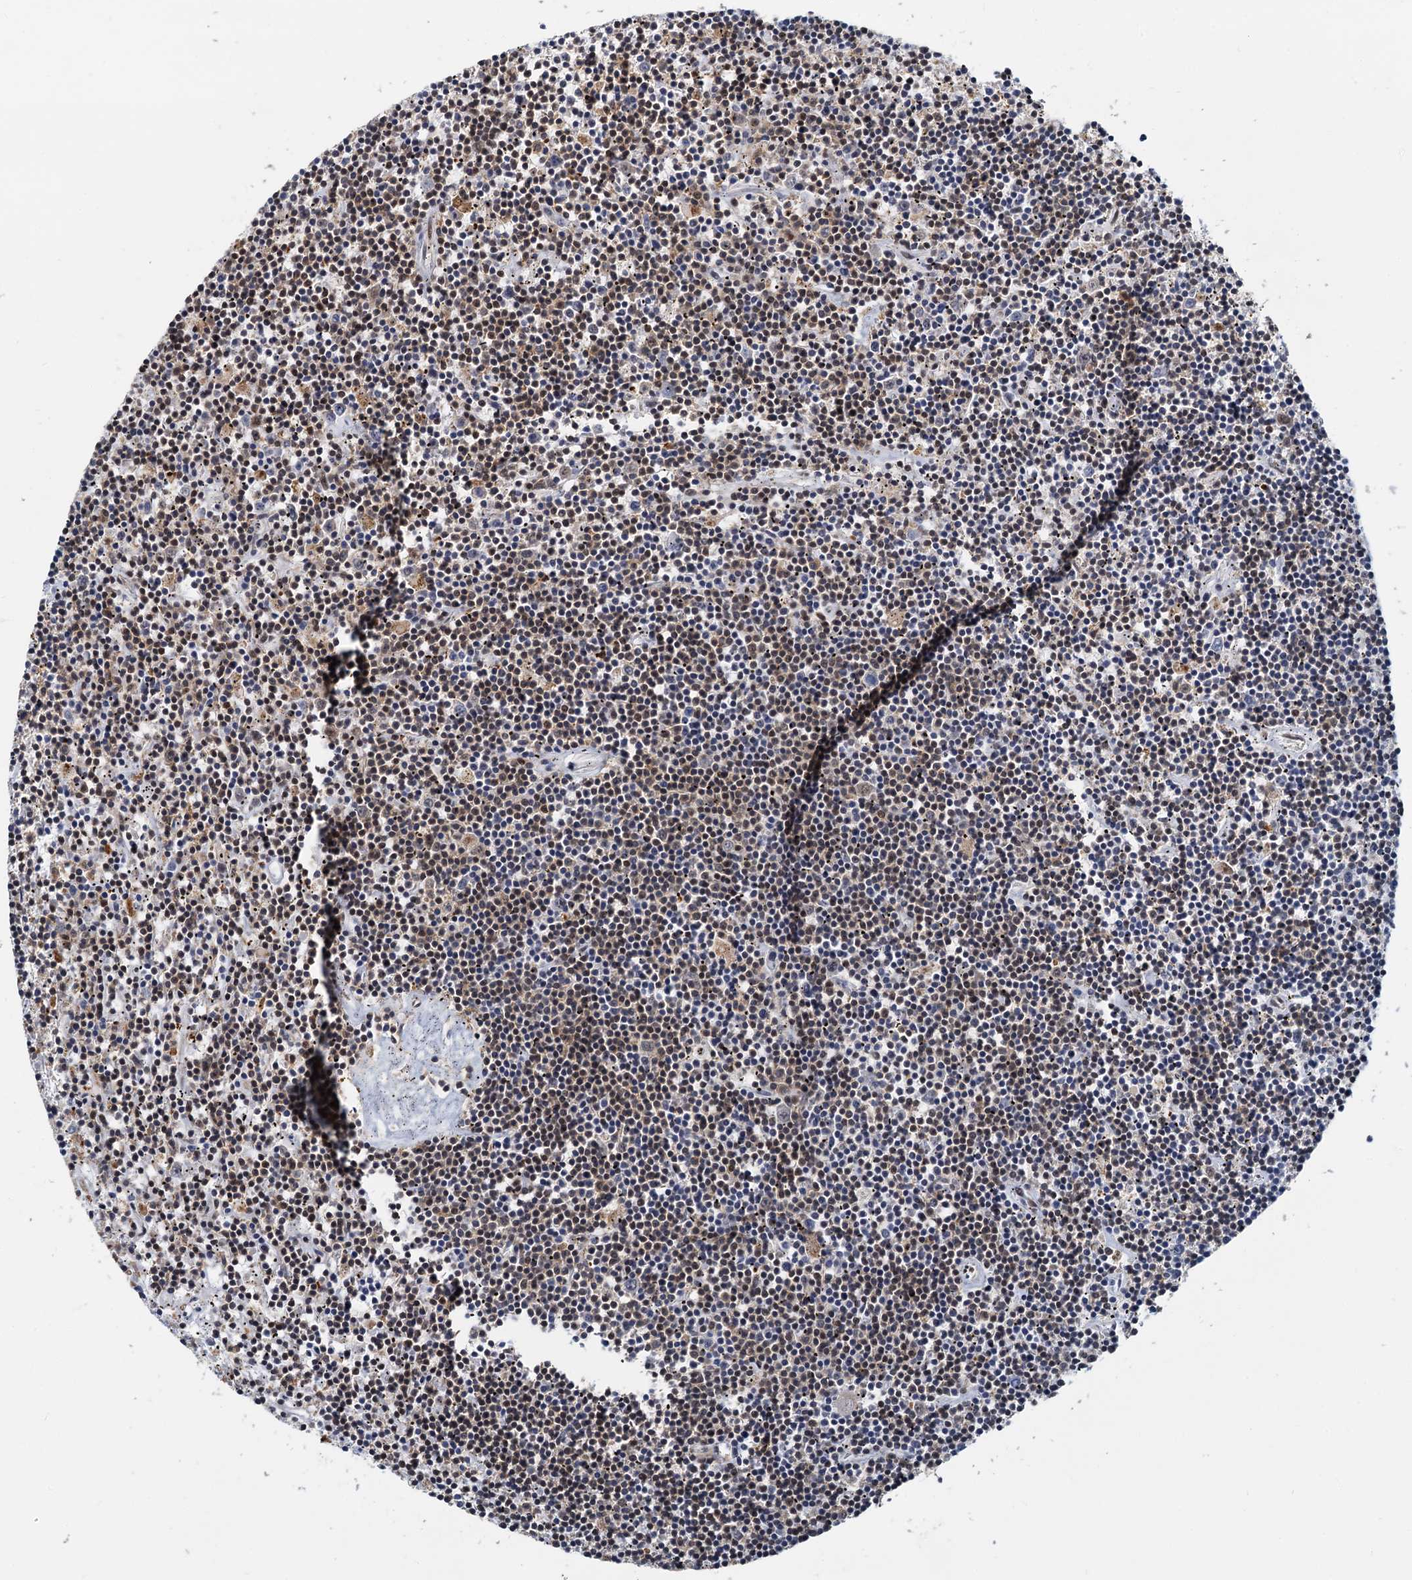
{"staining": {"intensity": "weak", "quantity": "25%-75%", "location": "nuclear"}, "tissue": "lymphoma", "cell_type": "Tumor cells", "image_type": "cancer", "snomed": [{"axis": "morphology", "description": "Malignant lymphoma, non-Hodgkin's type, Low grade"}, {"axis": "topography", "description": "Spleen"}], "caption": "IHC (DAB) staining of malignant lymphoma, non-Hodgkin's type (low-grade) exhibits weak nuclear protein positivity in about 25%-75% of tumor cells.", "gene": "RBM26", "patient": {"sex": "male", "age": 76}}